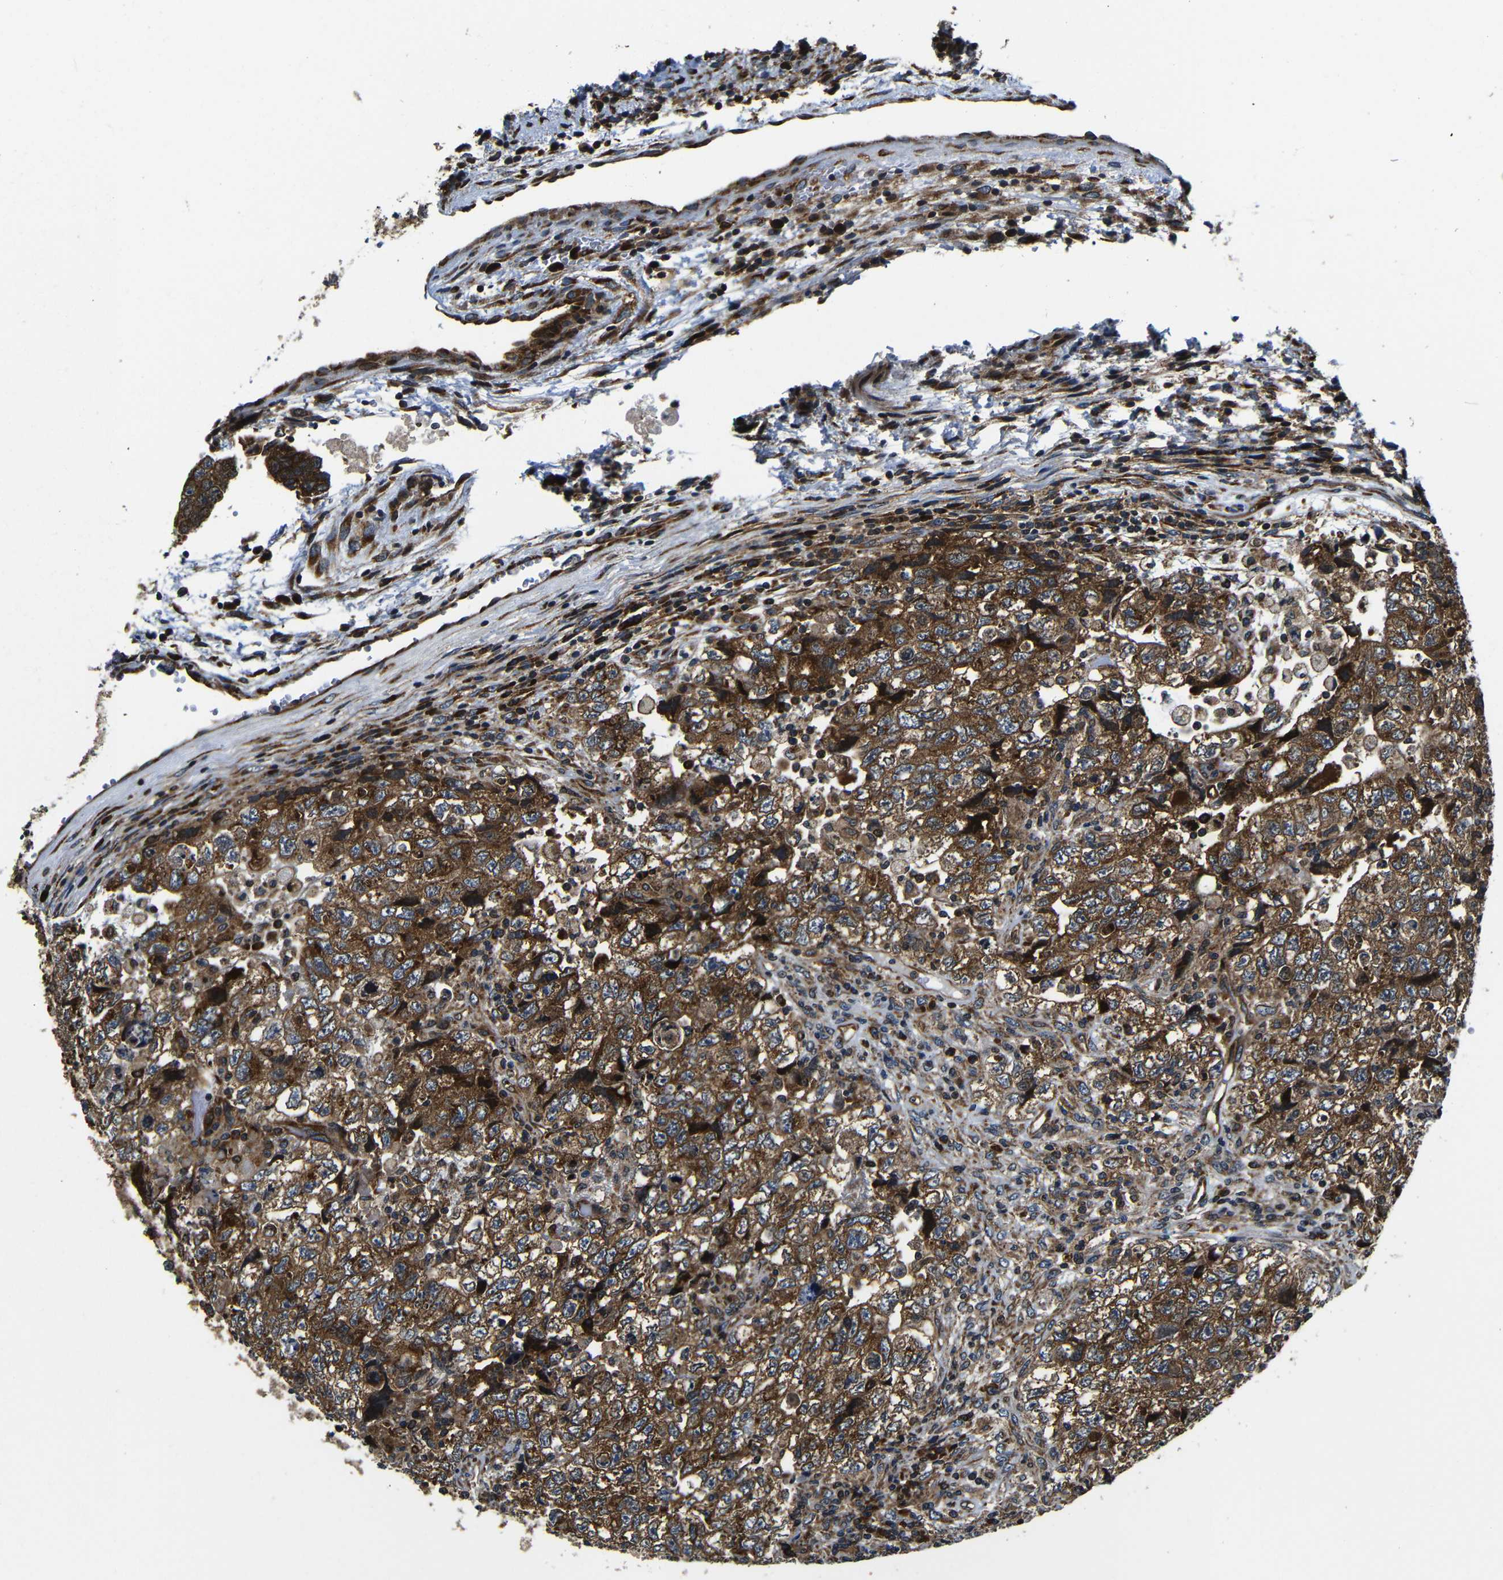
{"staining": {"intensity": "moderate", "quantity": ">75%", "location": "cytoplasmic/membranous"}, "tissue": "testis cancer", "cell_type": "Tumor cells", "image_type": "cancer", "snomed": [{"axis": "morphology", "description": "Carcinoma, Embryonal, NOS"}, {"axis": "topography", "description": "Testis"}], "caption": "Testis cancer stained with immunohistochemistry shows moderate cytoplasmic/membranous staining in approximately >75% of tumor cells. The staining was performed using DAB (3,3'-diaminobenzidine) to visualize the protein expression in brown, while the nuclei were stained in blue with hematoxylin (Magnification: 20x).", "gene": "ABCE1", "patient": {"sex": "male", "age": 36}}